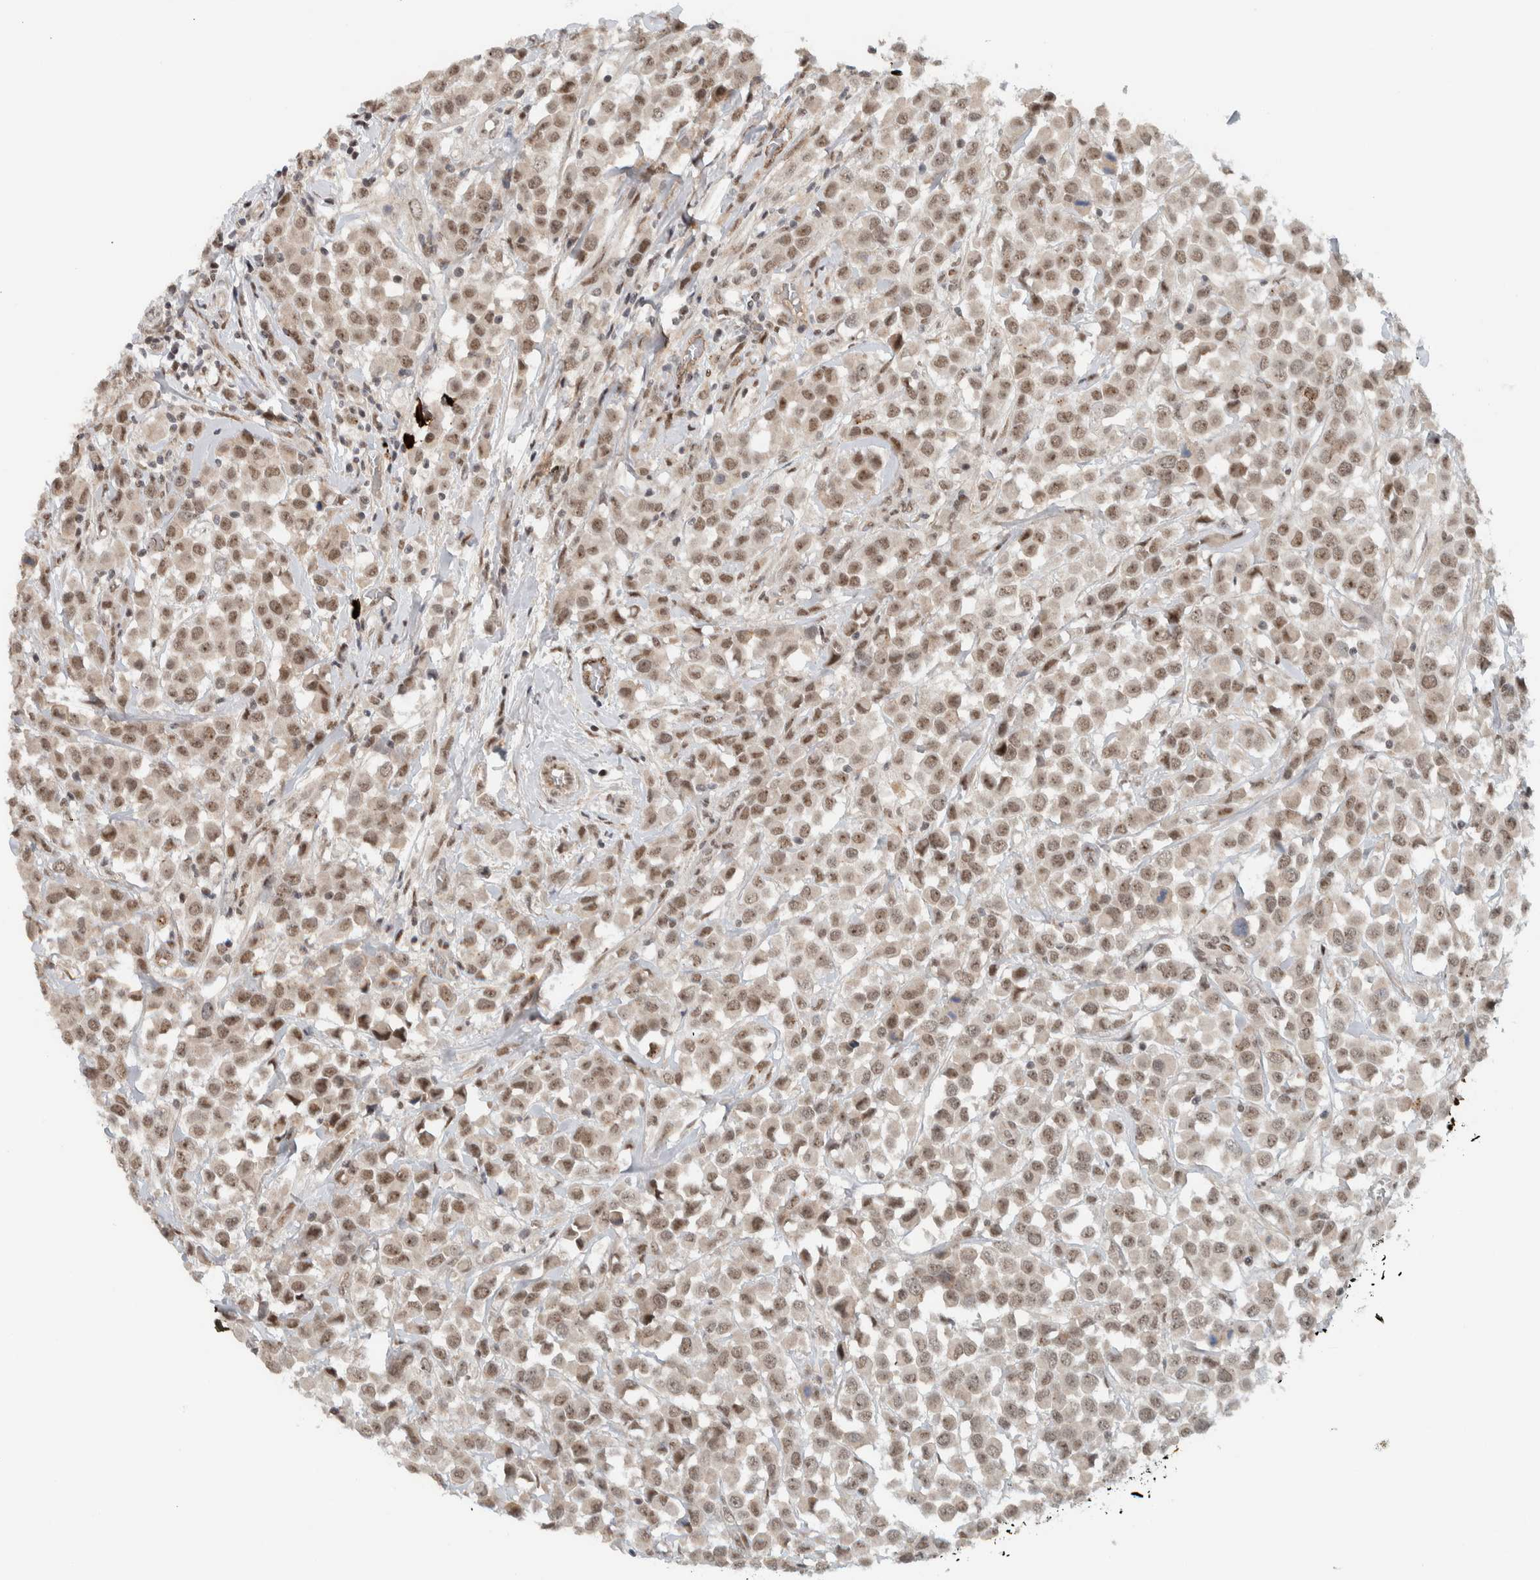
{"staining": {"intensity": "moderate", "quantity": ">75%", "location": "nuclear"}, "tissue": "breast cancer", "cell_type": "Tumor cells", "image_type": "cancer", "snomed": [{"axis": "morphology", "description": "Duct carcinoma"}, {"axis": "topography", "description": "Breast"}], "caption": "Immunohistochemistry (IHC) photomicrograph of neoplastic tissue: invasive ductal carcinoma (breast) stained using IHC displays medium levels of moderate protein expression localized specifically in the nuclear of tumor cells, appearing as a nuclear brown color.", "gene": "ZFP91", "patient": {"sex": "female", "age": 61}}